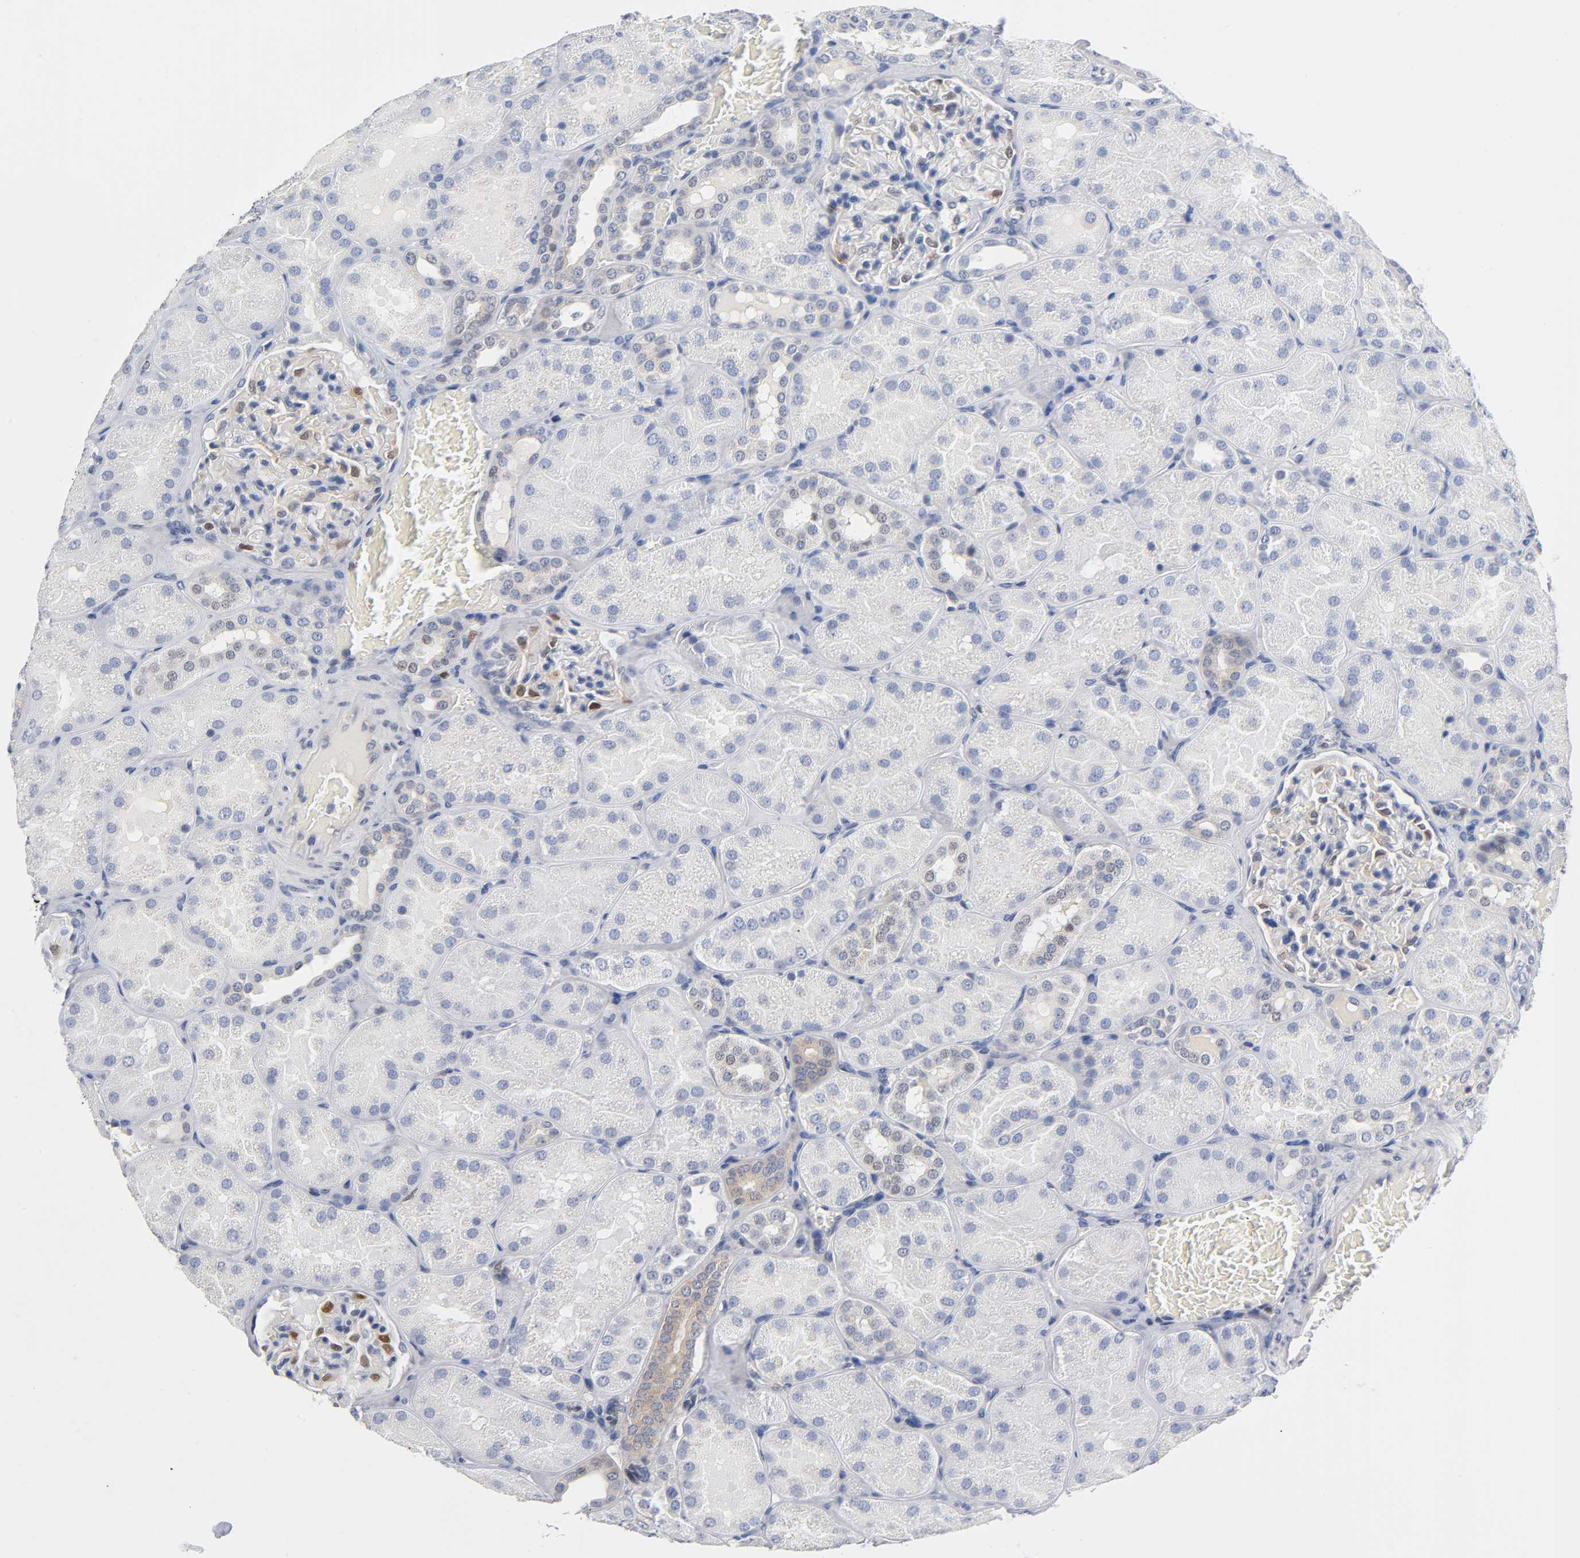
{"staining": {"intensity": "moderate", "quantity": "25%-75%", "location": "nuclear"}, "tissue": "kidney", "cell_type": "Cells in glomeruli", "image_type": "normal", "snomed": [{"axis": "morphology", "description": "Normal tissue, NOS"}, {"axis": "topography", "description": "Kidney"}], "caption": "Protein expression analysis of normal human kidney reveals moderate nuclear staining in about 25%-75% of cells in glomeruli.", "gene": "NFATC1", "patient": {"sex": "male", "age": 28}}